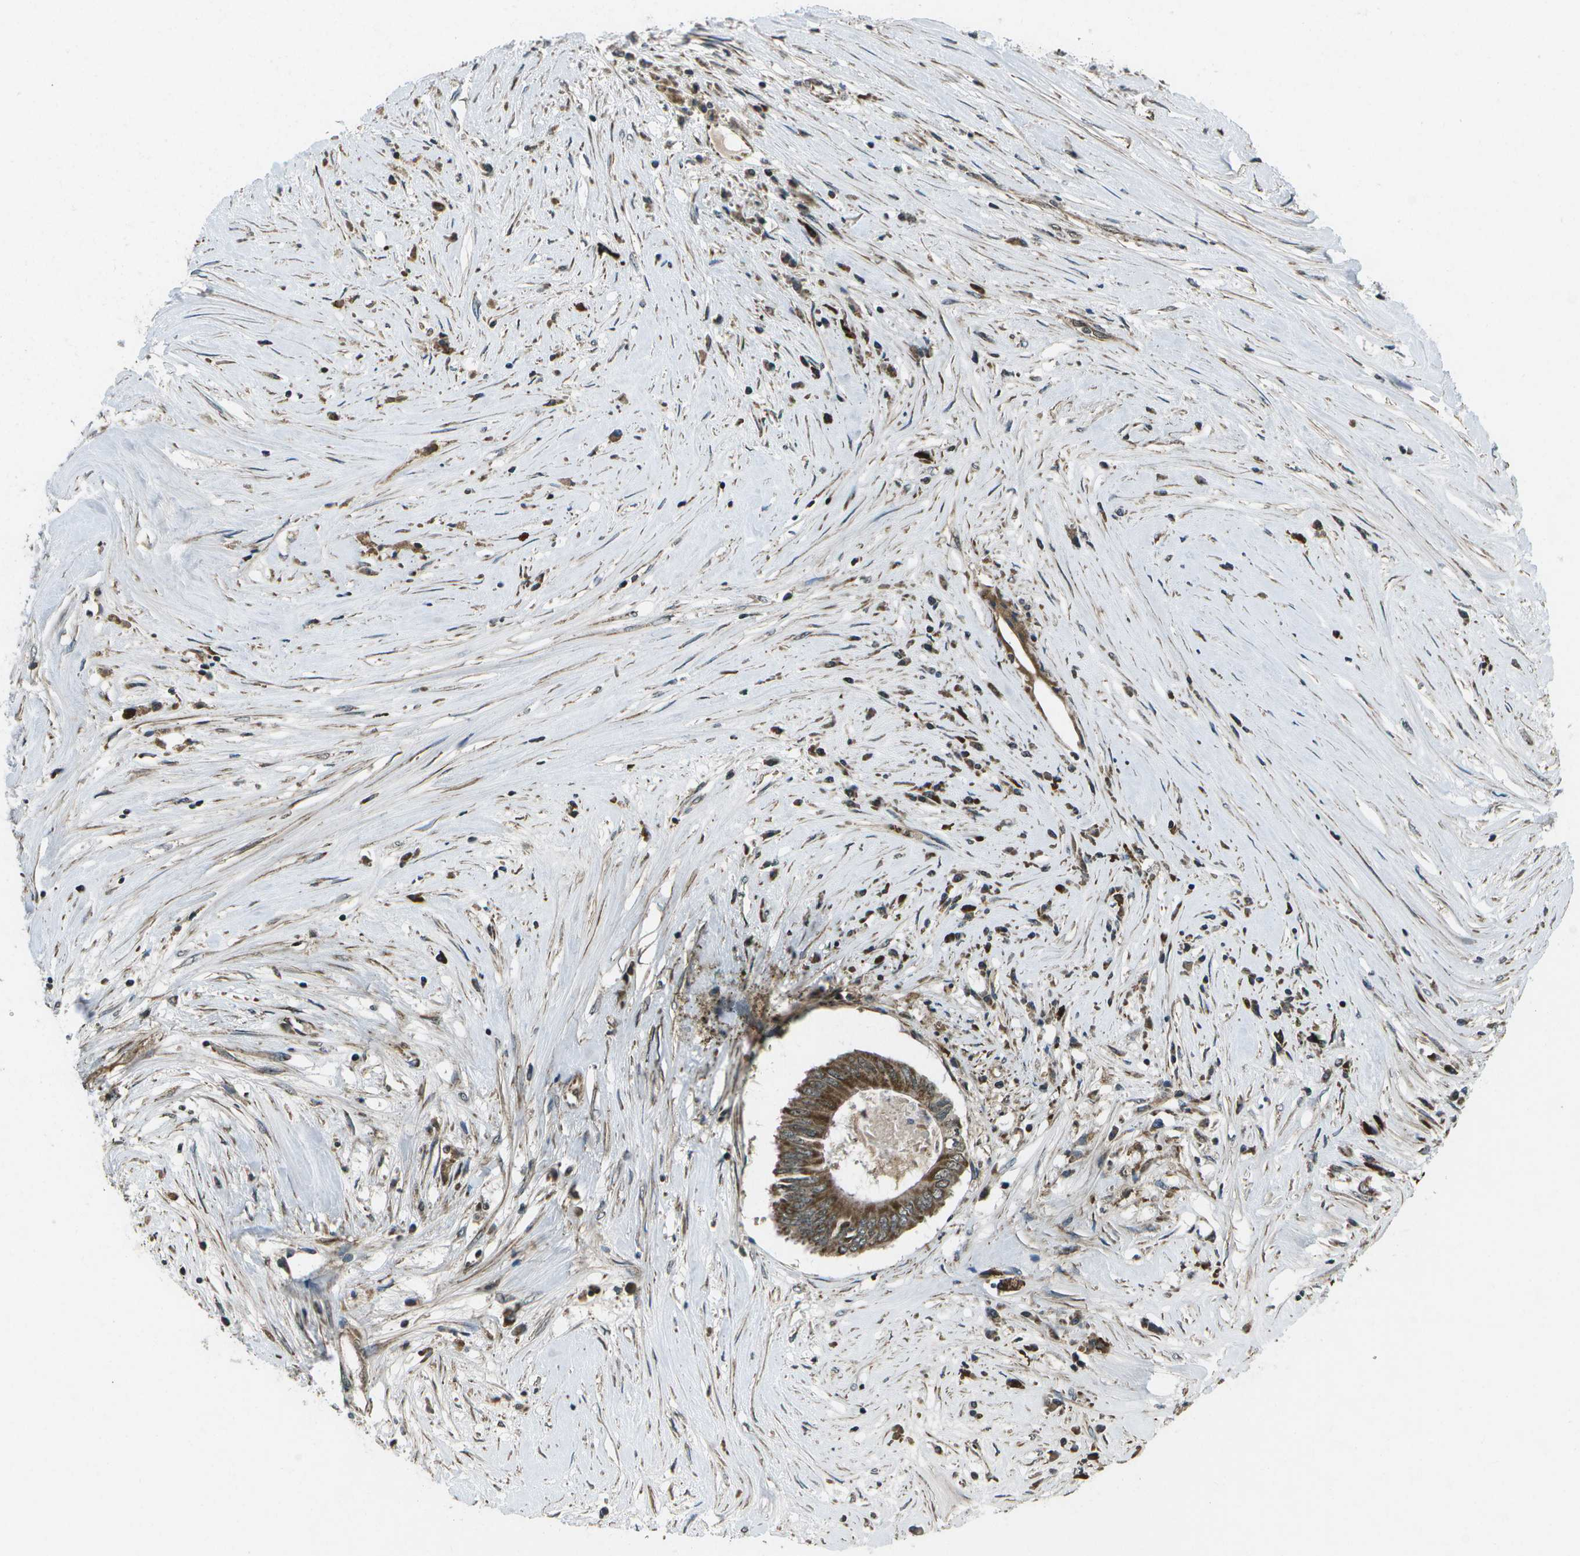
{"staining": {"intensity": "moderate", "quantity": ">75%", "location": "cytoplasmic/membranous"}, "tissue": "colorectal cancer", "cell_type": "Tumor cells", "image_type": "cancer", "snomed": [{"axis": "morphology", "description": "Adenocarcinoma, NOS"}, {"axis": "topography", "description": "Rectum"}], "caption": "IHC (DAB (3,3'-diaminobenzidine)) staining of colorectal cancer shows moderate cytoplasmic/membranous protein positivity in about >75% of tumor cells.", "gene": "EIF2AK1", "patient": {"sex": "male", "age": 63}}